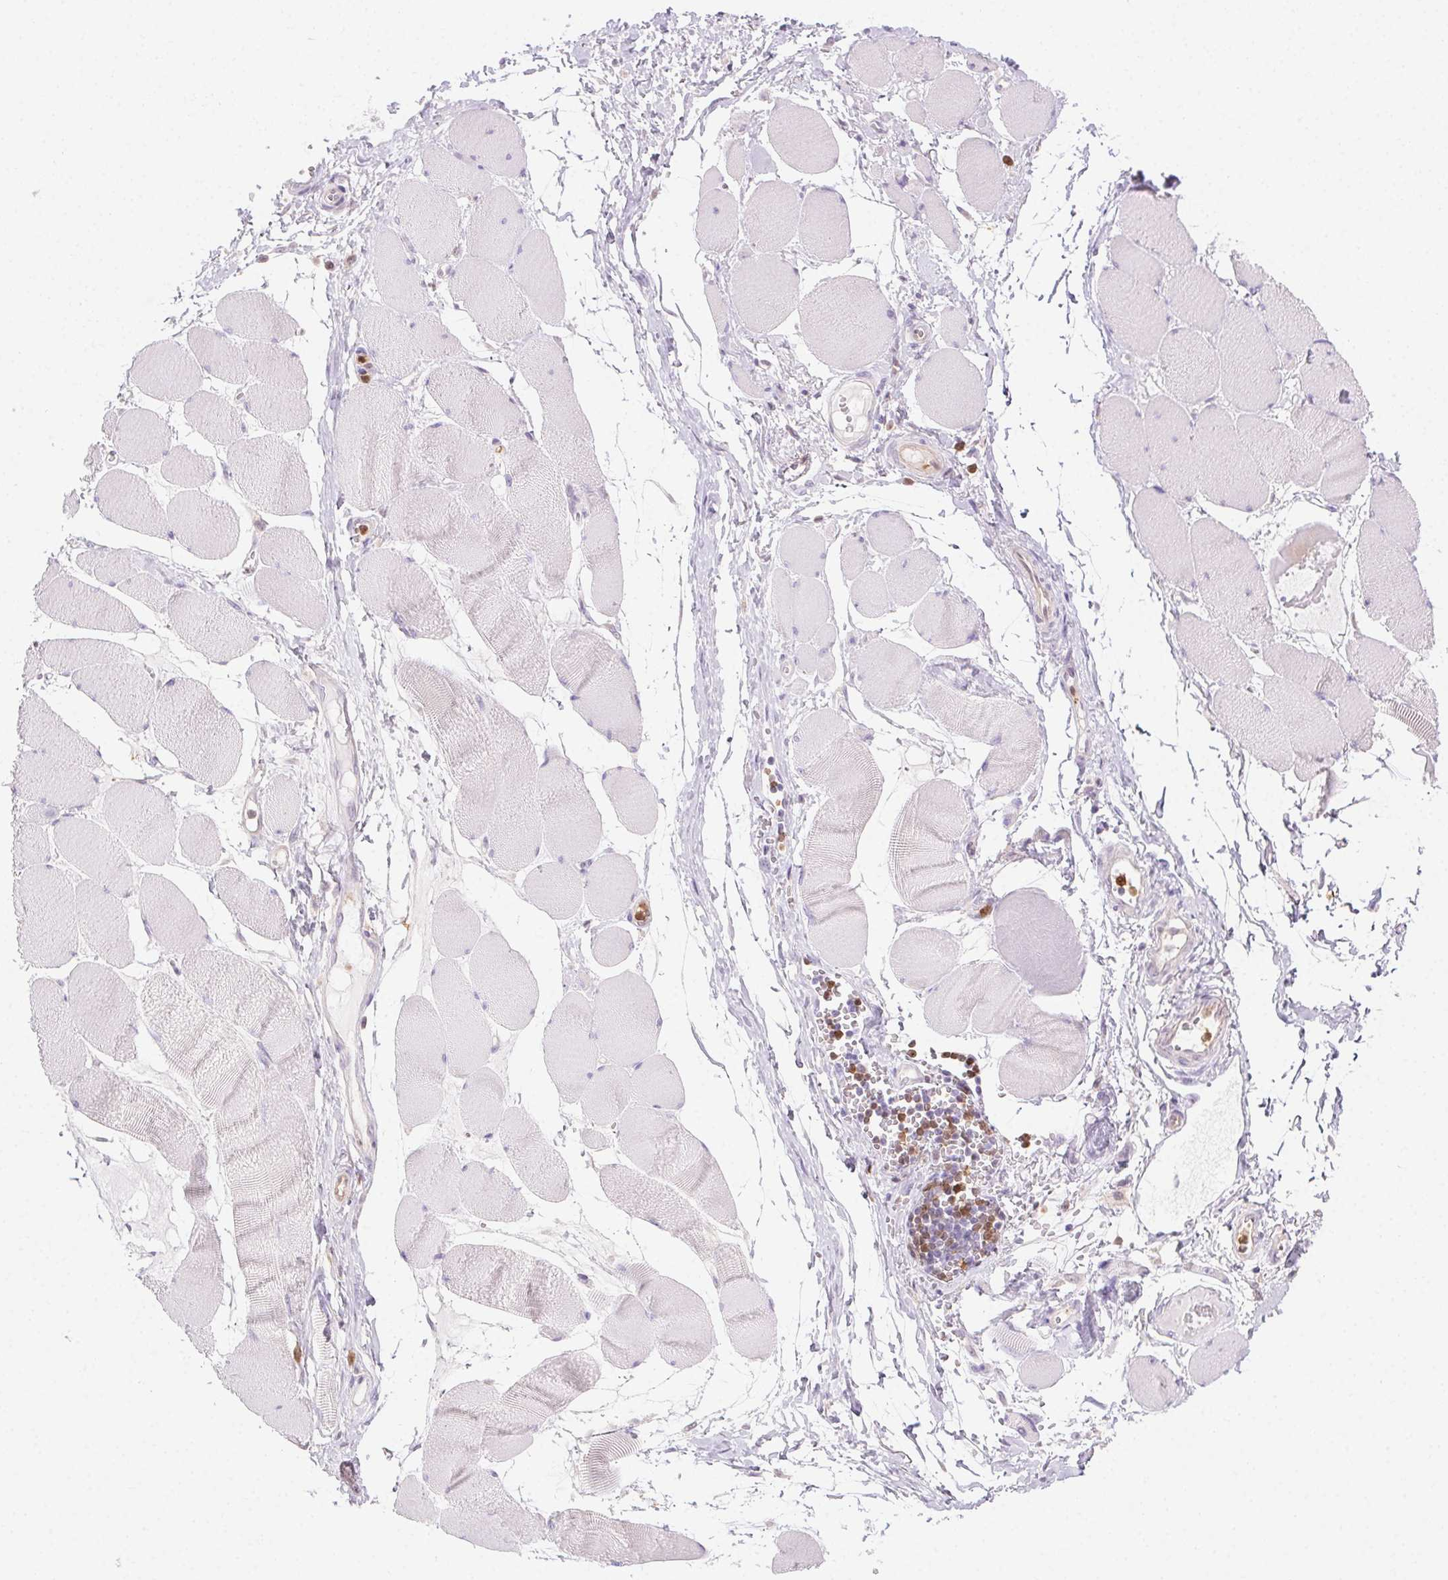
{"staining": {"intensity": "negative", "quantity": "none", "location": "none"}, "tissue": "skeletal muscle", "cell_type": "Myocytes", "image_type": "normal", "snomed": [{"axis": "morphology", "description": "Normal tissue, NOS"}, {"axis": "topography", "description": "Skeletal muscle"}], "caption": "Human skeletal muscle stained for a protein using immunohistochemistry (IHC) displays no positivity in myocytes.", "gene": "TMEM45A", "patient": {"sex": "female", "age": 75}}